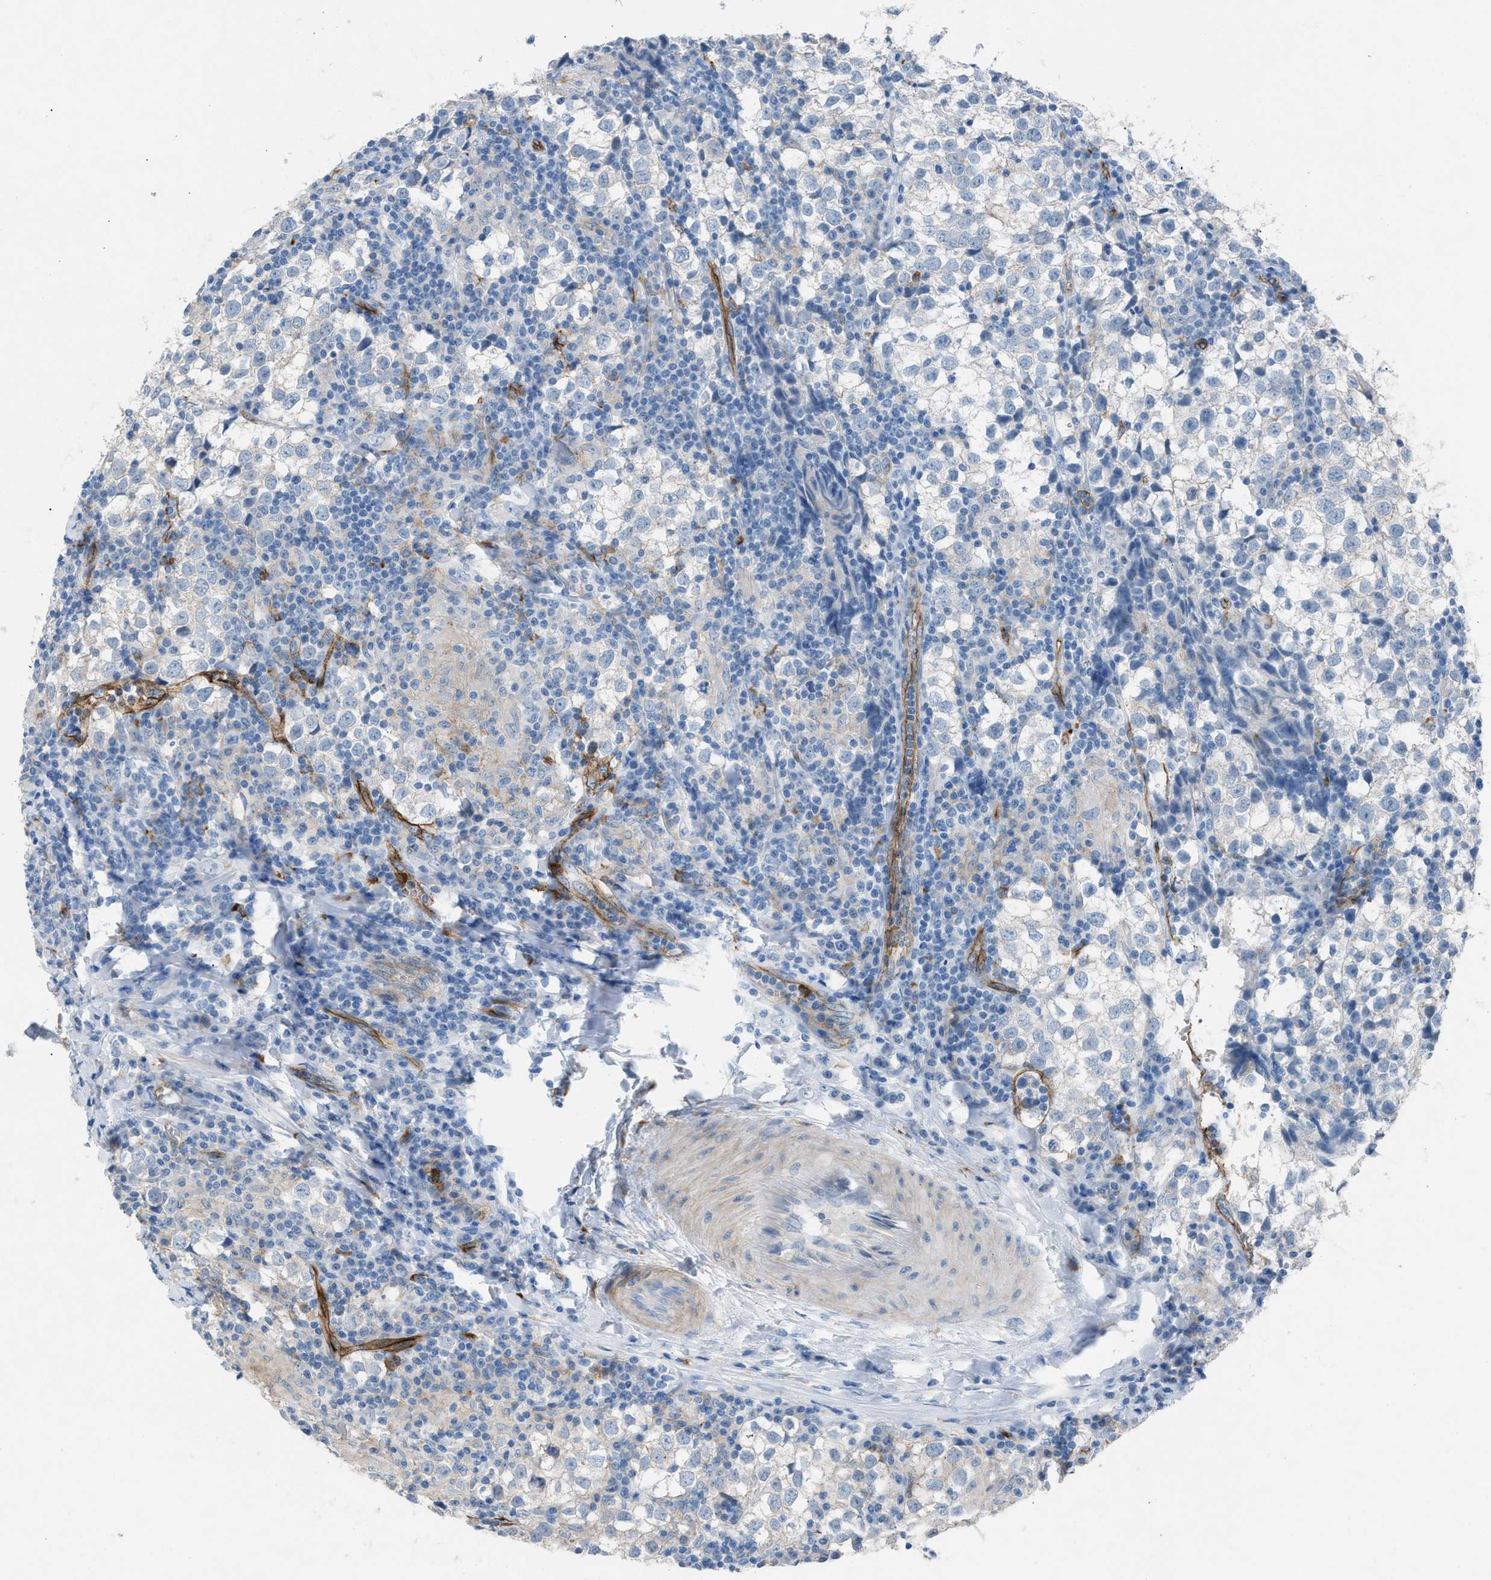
{"staining": {"intensity": "negative", "quantity": "none", "location": "none"}, "tissue": "testis cancer", "cell_type": "Tumor cells", "image_type": "cancer", "snomed": [{"axis": "morphology", "description": "Seminoma, NOS"}, {"axis": "morphology", "description": "Carcinoma, Embryonal, NOS"}, {"axis": "topography", "description": "Testis"}], "caption": "High power microscopy micrograph of an IHC image of testis cancer (embryonal carcinoma), revealing no significant positivity in tumor cells.", "gene": "DYSF", "patient": {"sex": "male", "age": 36}}